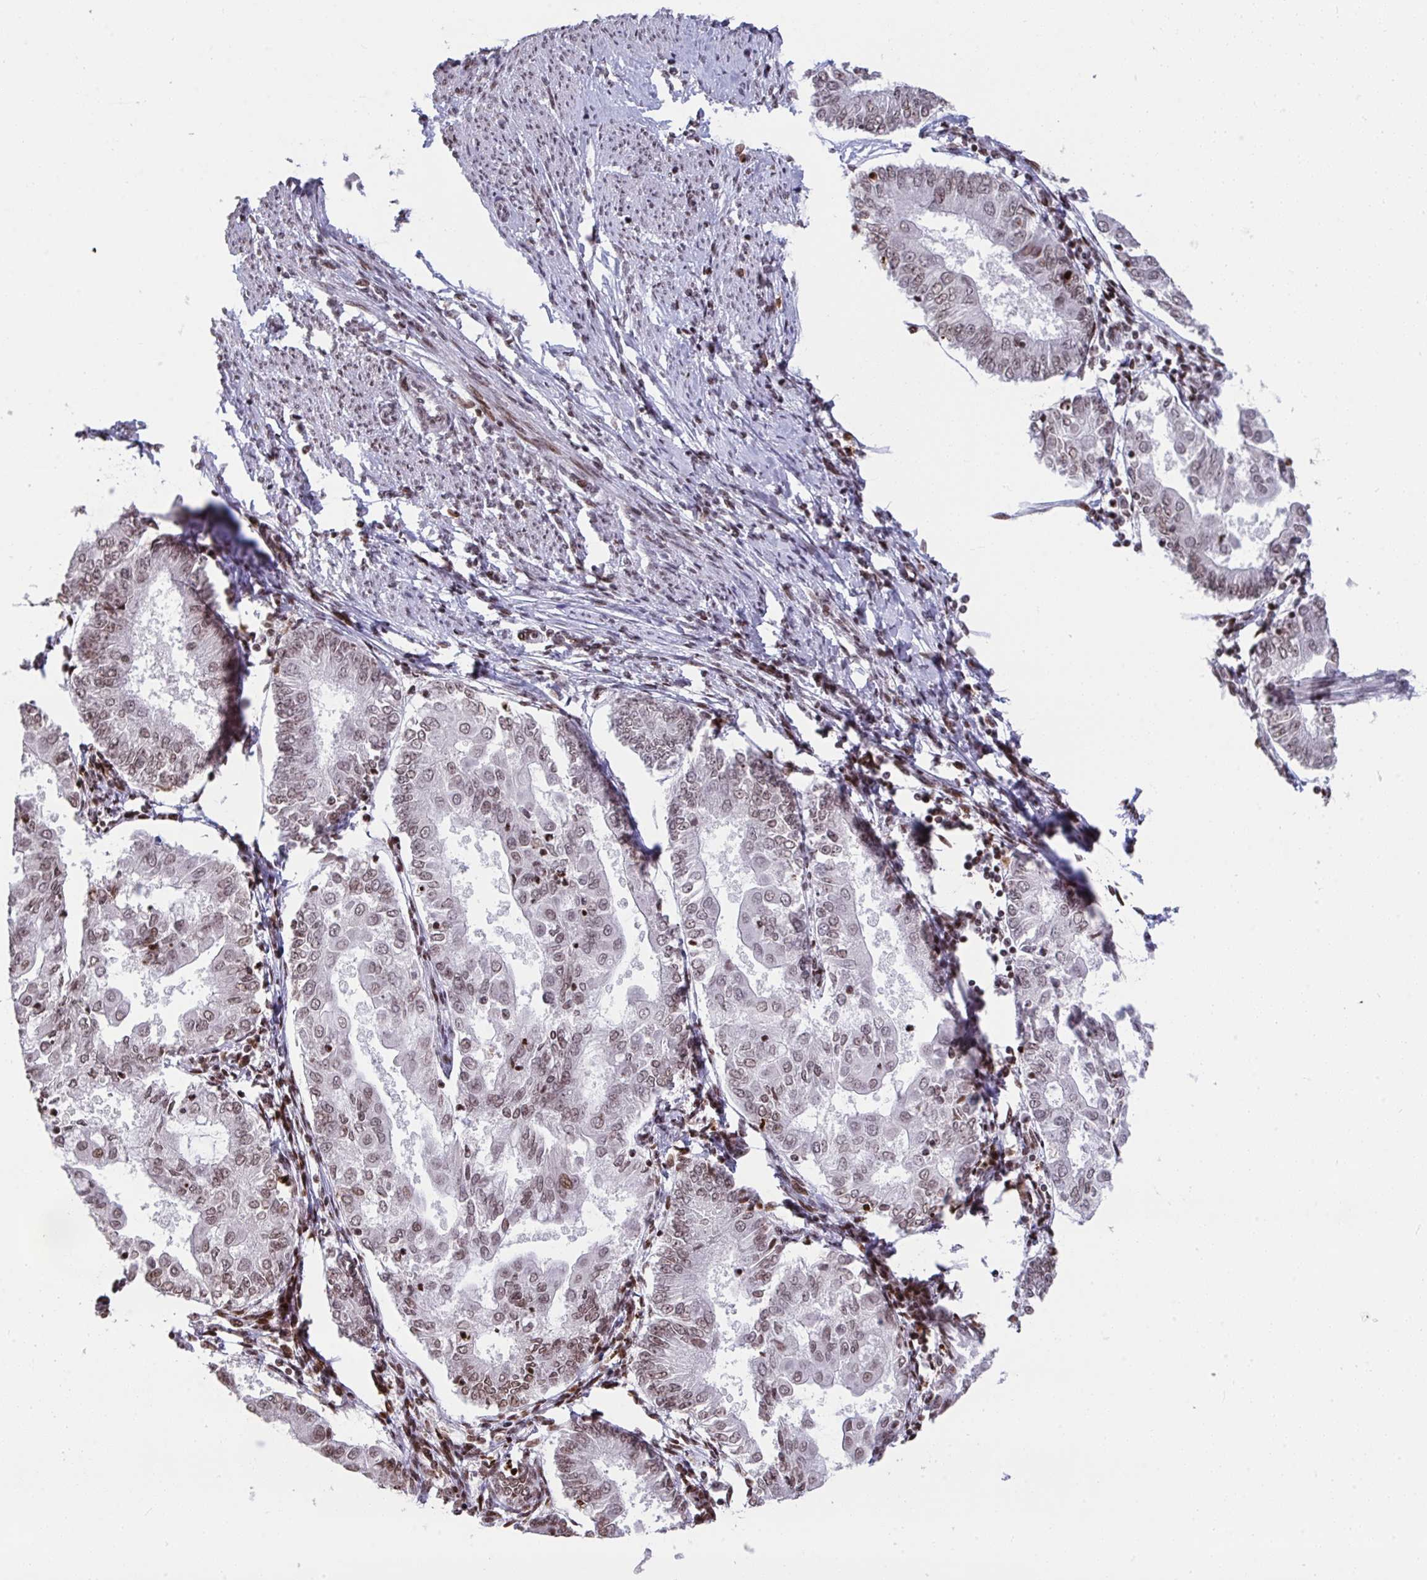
{"staining": {"intensity": "moderate", "quantity": "25%-75%", "location": "nuclear"}, "tissue": "endometrial cancer", "cell_type": "Tumor cells", "image_type": "cancer", "snomed": [{"axis": "morphology", "description": "Adenocarcinoma, NOS"}, {"axis": "topography", "description": "Endometrium"}], "caption": "Protein staining of adenocarcinoma (endometrial) tissue exhibits moderate nuclear positivity in about 25%-75% of tumor cells.", "gene": "NIP7", "patient": {"sex": "female", "age": 68}}